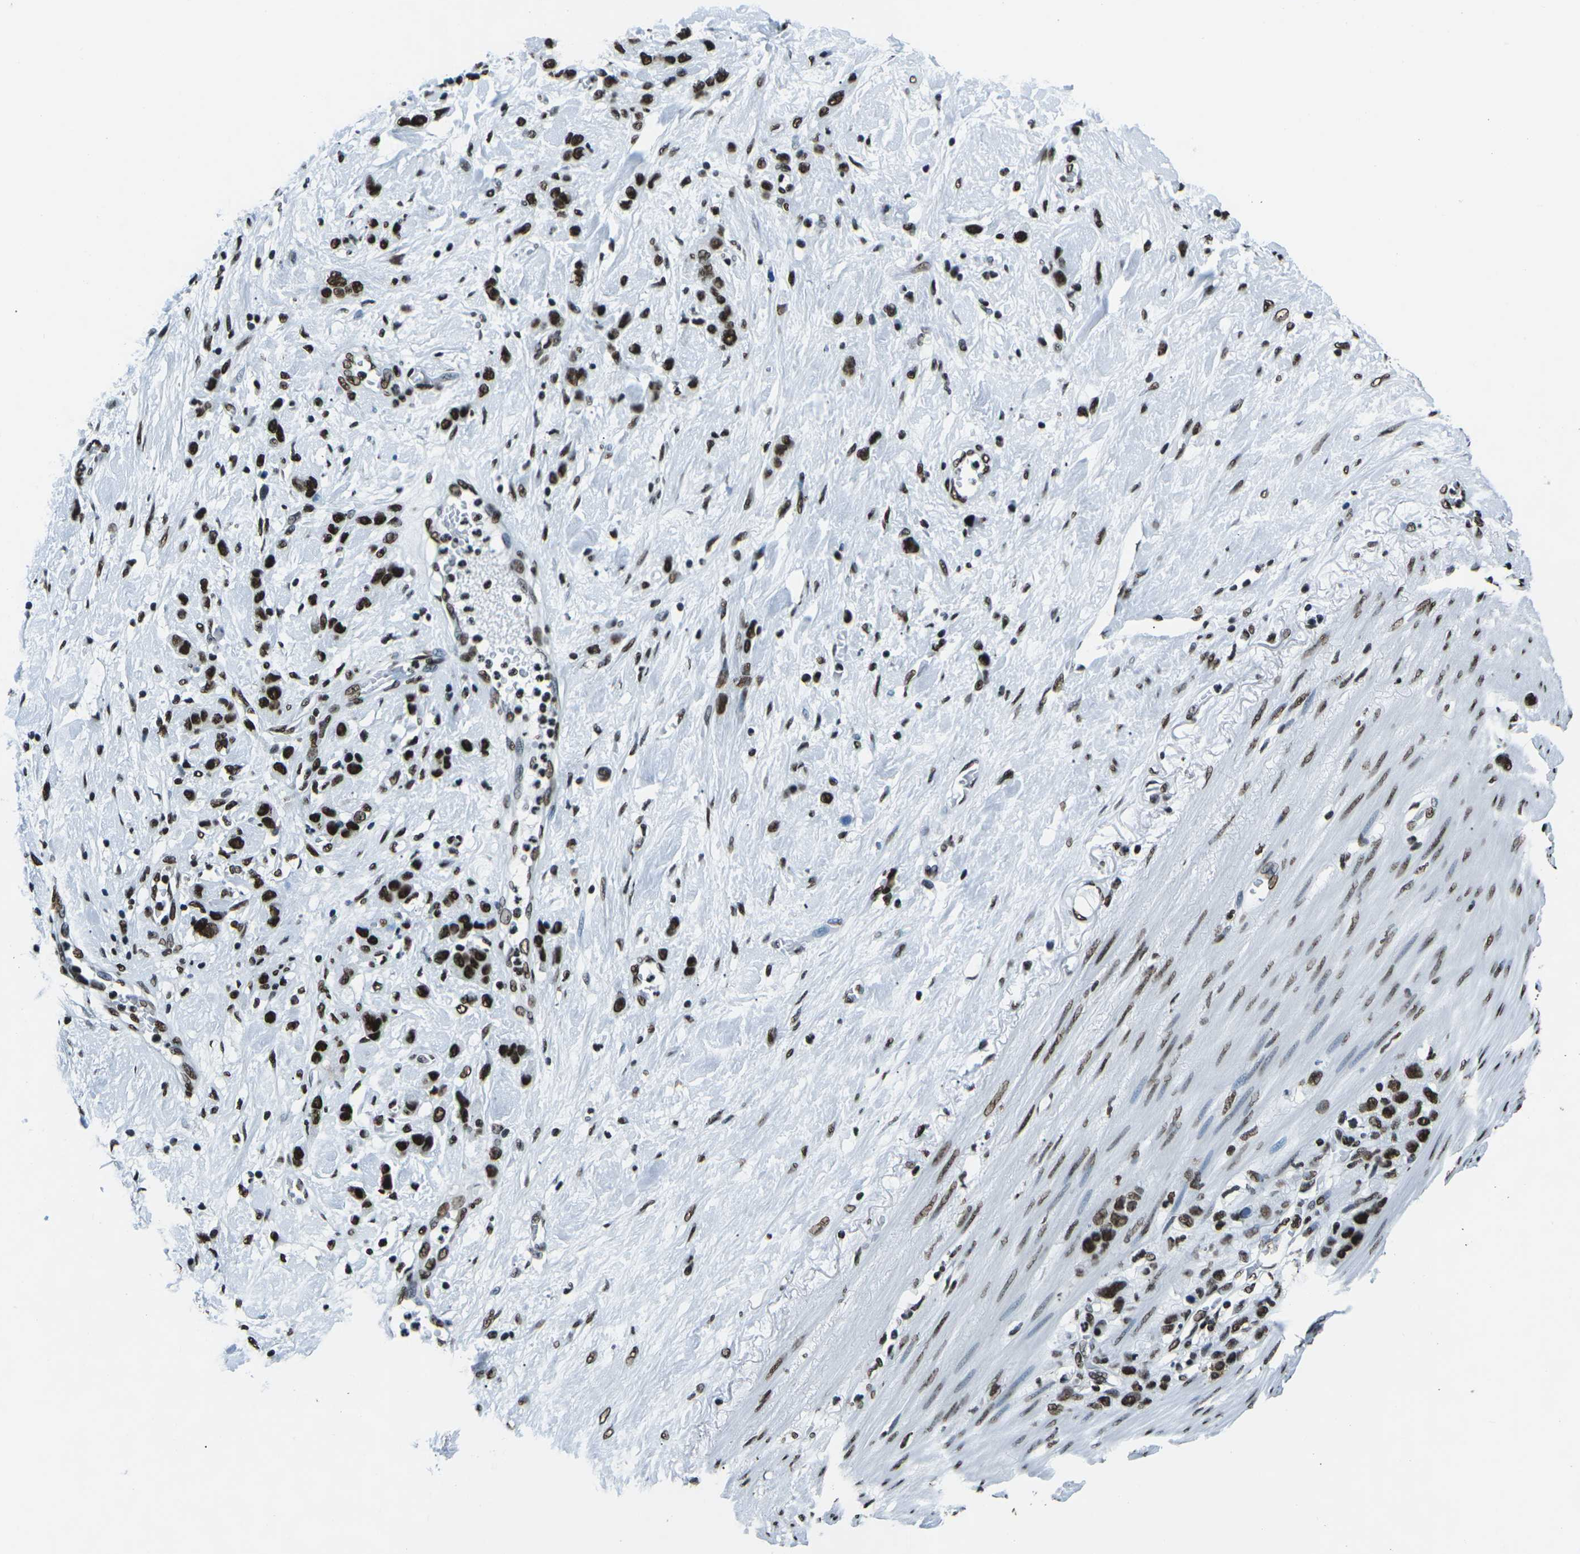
{"staining": {"intensity": "strong", "quantity": ">75%", "location": "nuclear"}, "tissue": "stomach cancer", "cell_type": "Tumor cells", "image_type": "cancer", "snomed": [{"axis": "morphology", "description": "Adenocarcinoma, NOS"}, {"axis": "morphology", "description": "Adenocarcinoma, High grade"}, {"axis": "topography", "description": "Stomach, upper"}, {"axis": "topography", "description": "Stomach, lower"}], "caption": "The photomicrograph demonstrates staining of adenocarcinoma (high-grade) (stomach), revealing strong nuclear protein staining (brown color) within tumor cells.", "gene": "HNRNPL", "patient": {"sex": "female", "age": 65}}